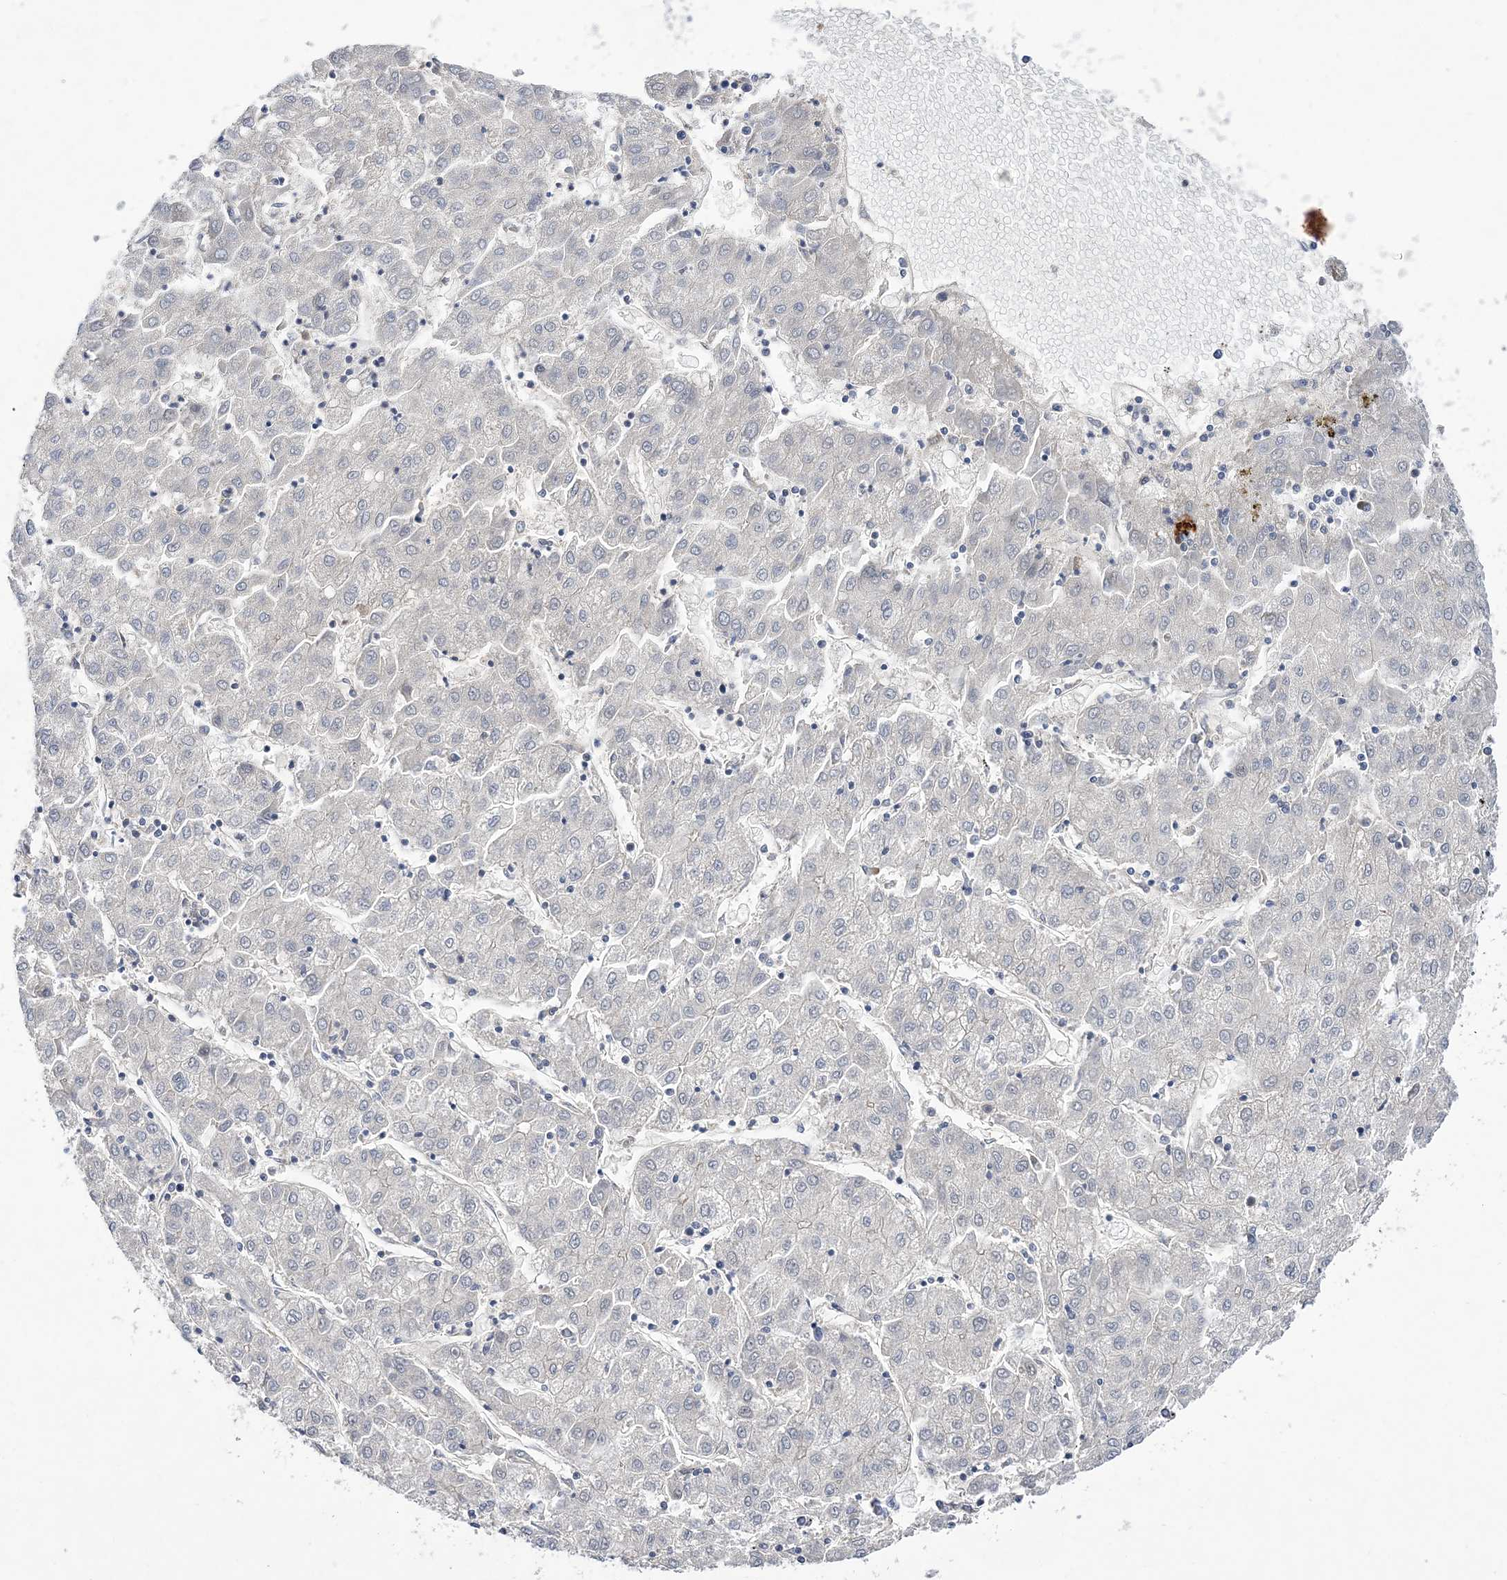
{"staining": {"intensity": "negative", "quantity": "none", "location": "none"}, "tissue": "liver cancer", "cell_type": "Tumor cells", "image_type": "cancer", "snomed": [{"axis": "morphology", "description": "Carcinoma, Hepatocellular, NOS"}, {"axis": "topography", "description": "Liver"}], "caption": "This is a micrograph of immunohistochemistry (IHC) staining of liver cancer (hepatocellular carcinoma), which shows no staining in tumor cells. (DAB (3,3'-diaminobenzidine) immunohistochemistry (IHC), high magnification).", "gene": "BOD1L1", "patient": {"sex": "male", "age": 72}}